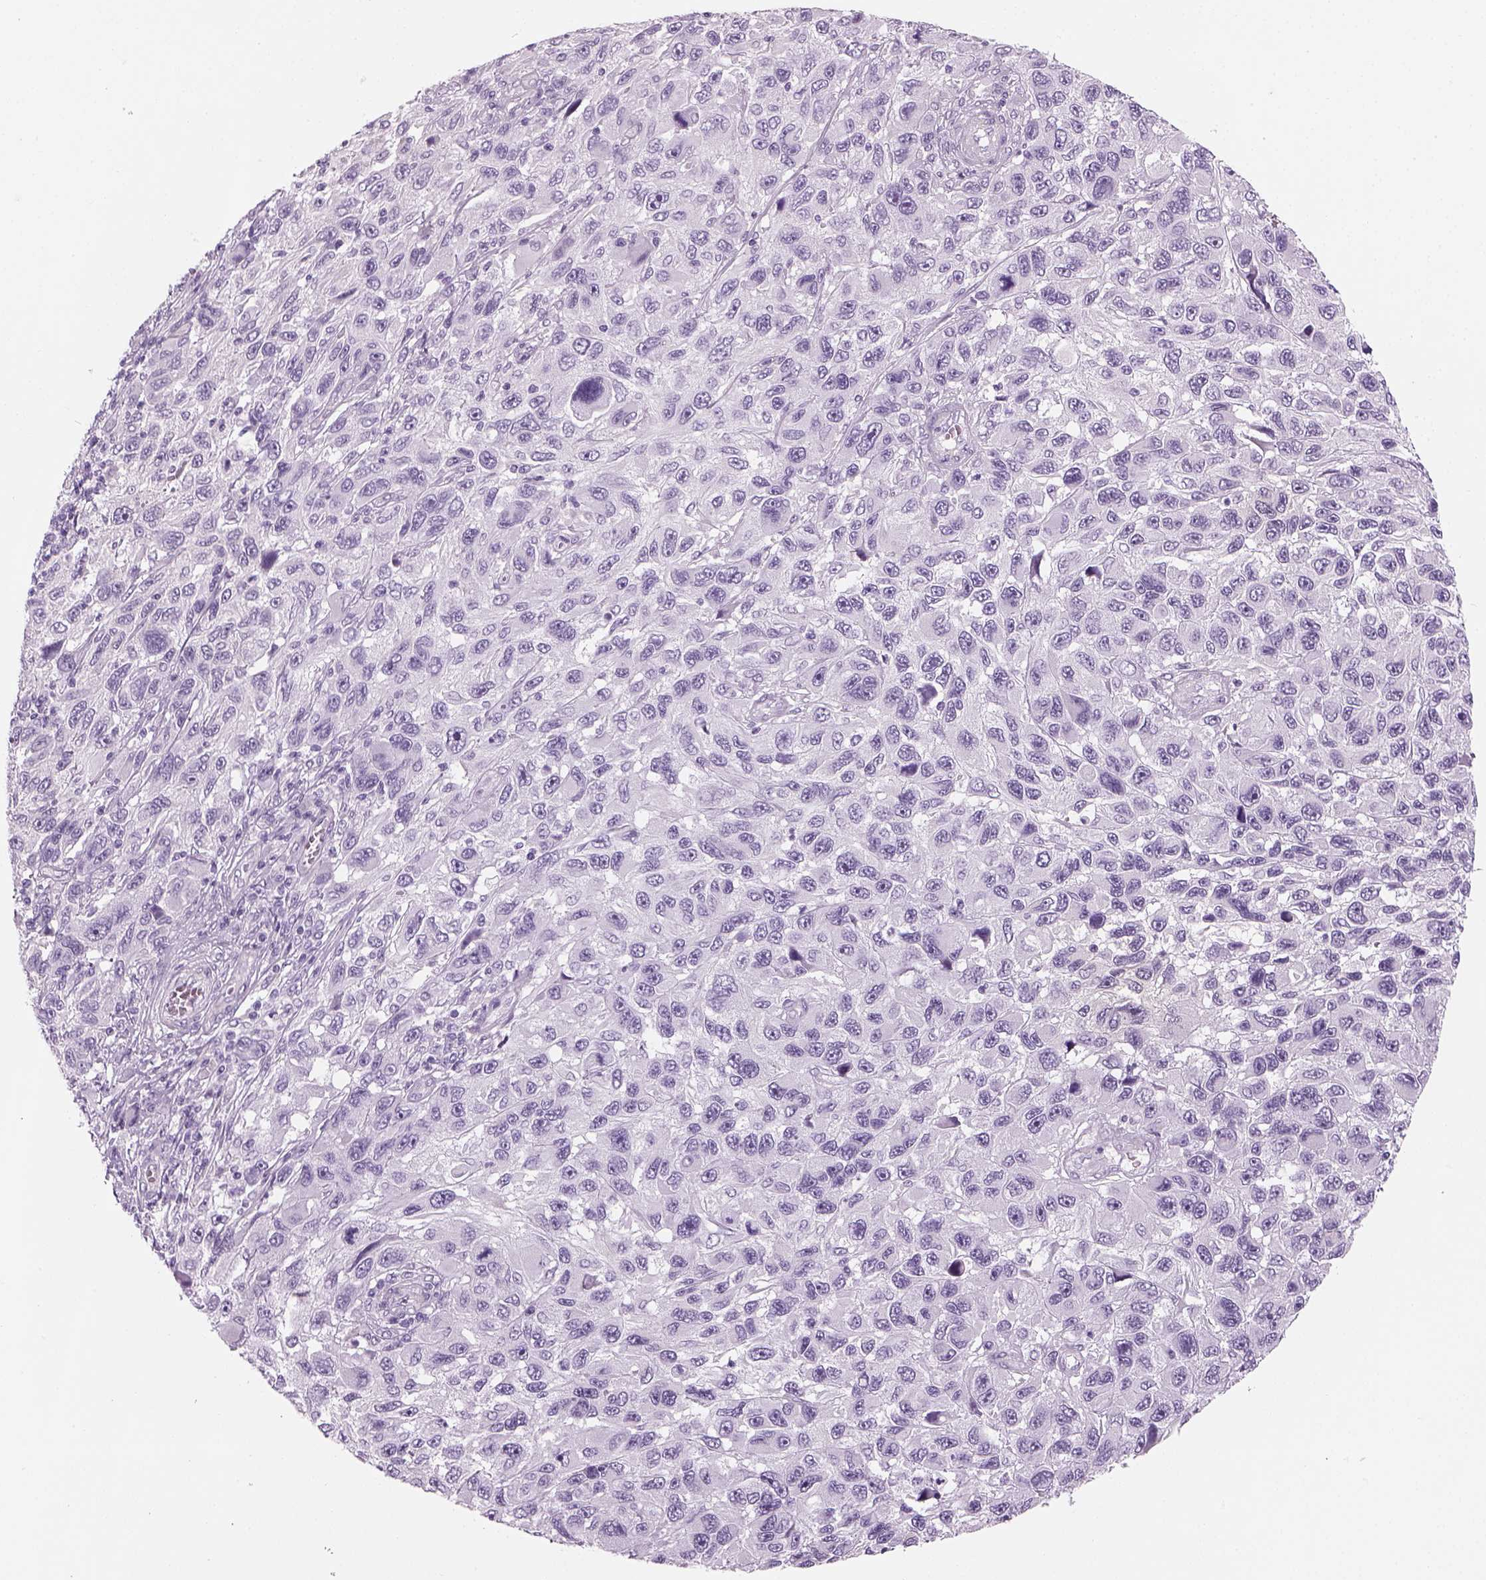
{"staining": {"intensity": "negative", "quantity": "none", "location": "none"}, "tissue": "melanoma", "cell_type": "Tumor cells", "image_type": "cancer", "snomed": [{"axis": "morphology", "description": "Malignant melanoma, NOS"}, {"axis": "topography", "description": "Skin"}], "caption": "Tumor cells are negative for brown protein staining in melanoma. The staining was performed using DAB (3,3'-diaminobenzidine) to visualize the protein expression in brown, while the nuclei were stained in blue with hematoxylin (Magnification: 20x).", "gene": "KCNMB4", "patient": {"sex": "male", "age": 53}}